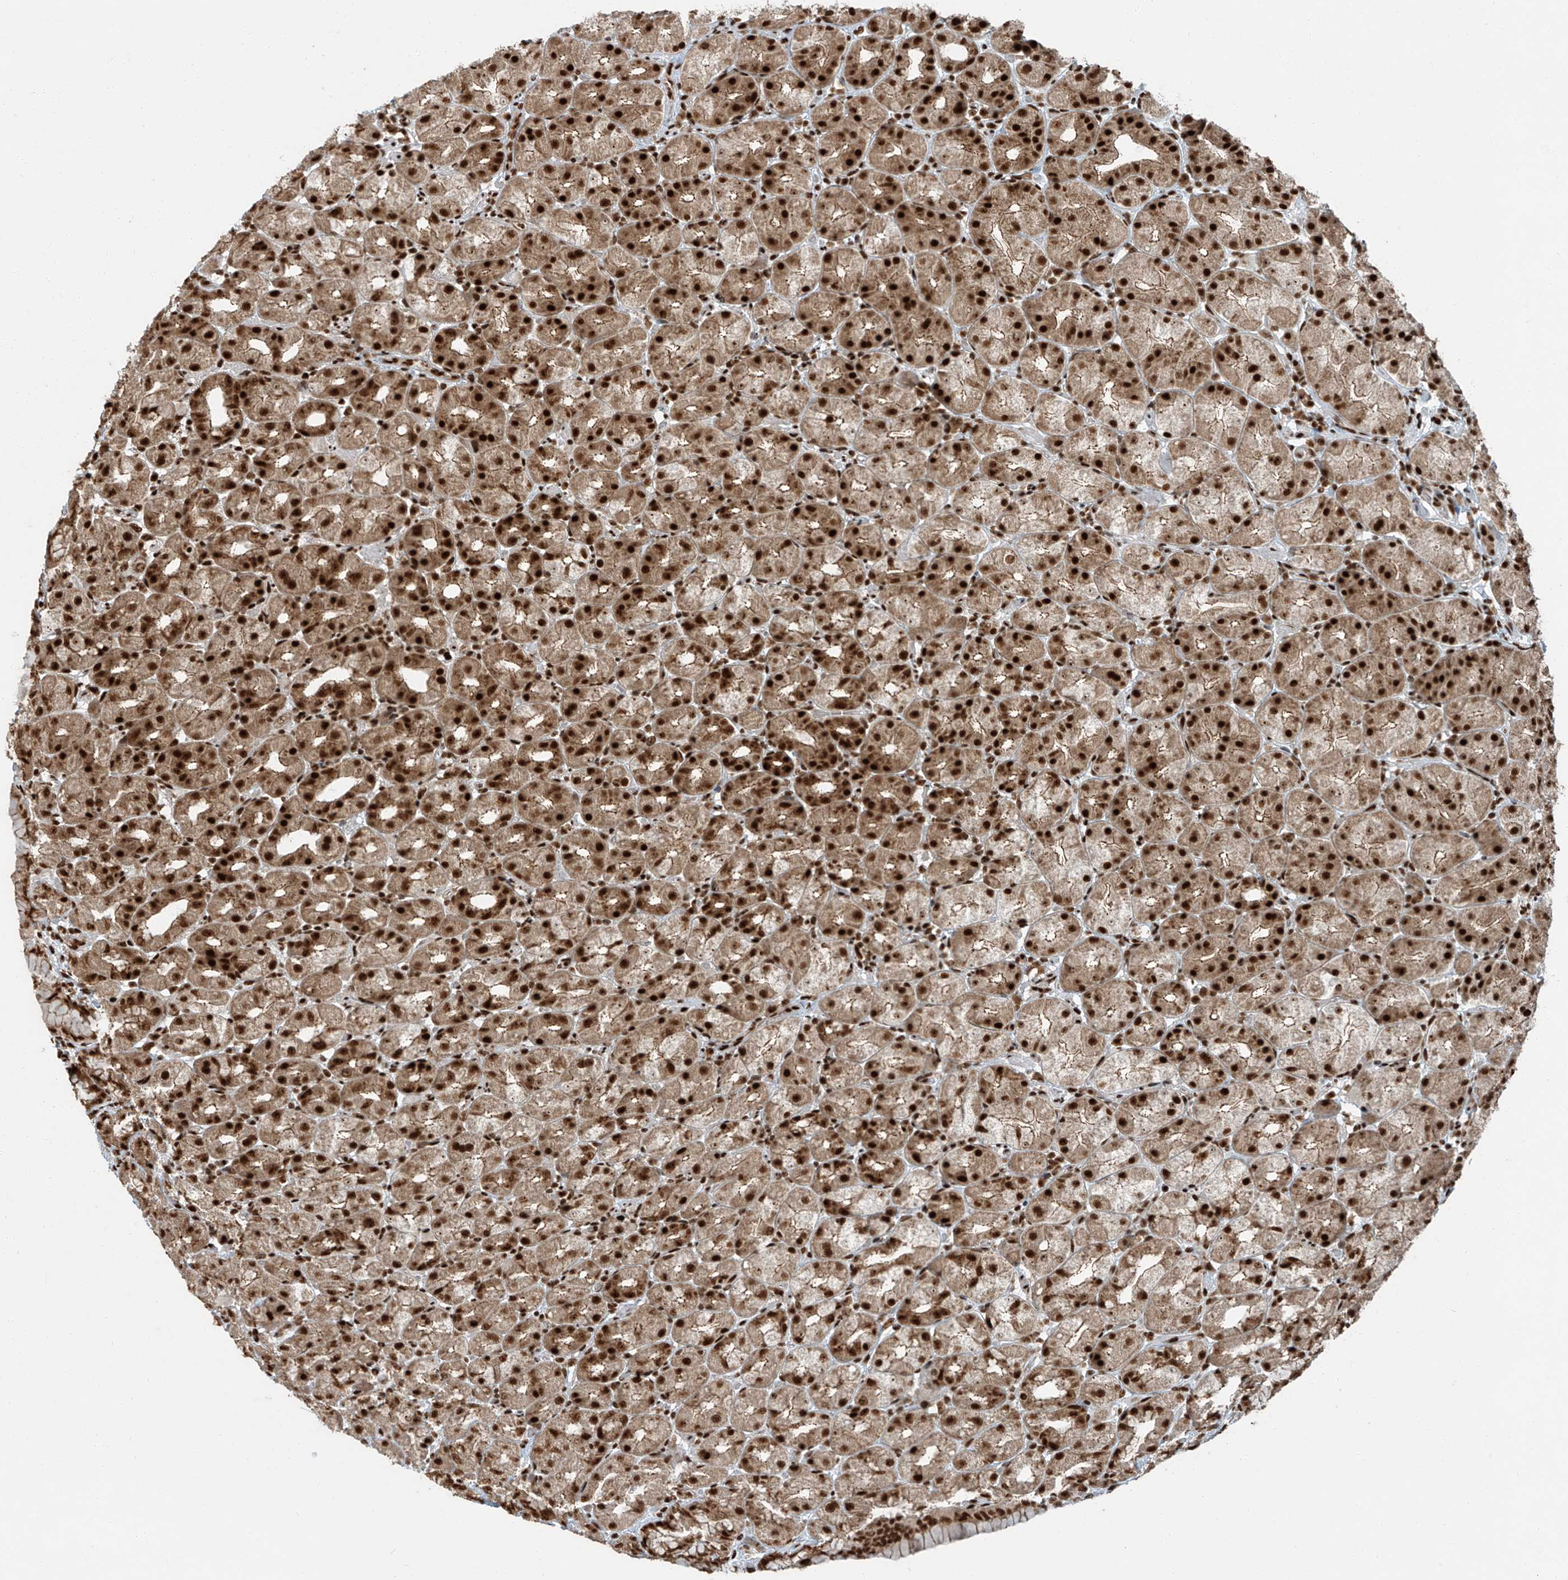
{"staining": {"intensity": "strong", "quantity": ">75%", "location": "cytoplasmic/membranous,nuclear"}, "tissue": "stomach", "cell_type": "Glandular cells", "image_type": "normal", "snomed": [{"axis": "morphology", "description": "Normal tissue, NOS"}, {"axis": "topography", "description": "Stomach, upper"}], "caption": "Stomach stained with DAB immunohistochemistry (IHC) reveals high levels of strong cytoplasmic/membranous,nuclear staining in approximately >75% of glandular cells.", "gene": "FAM193B", "patient": {"sex": "male", "age": 68}}